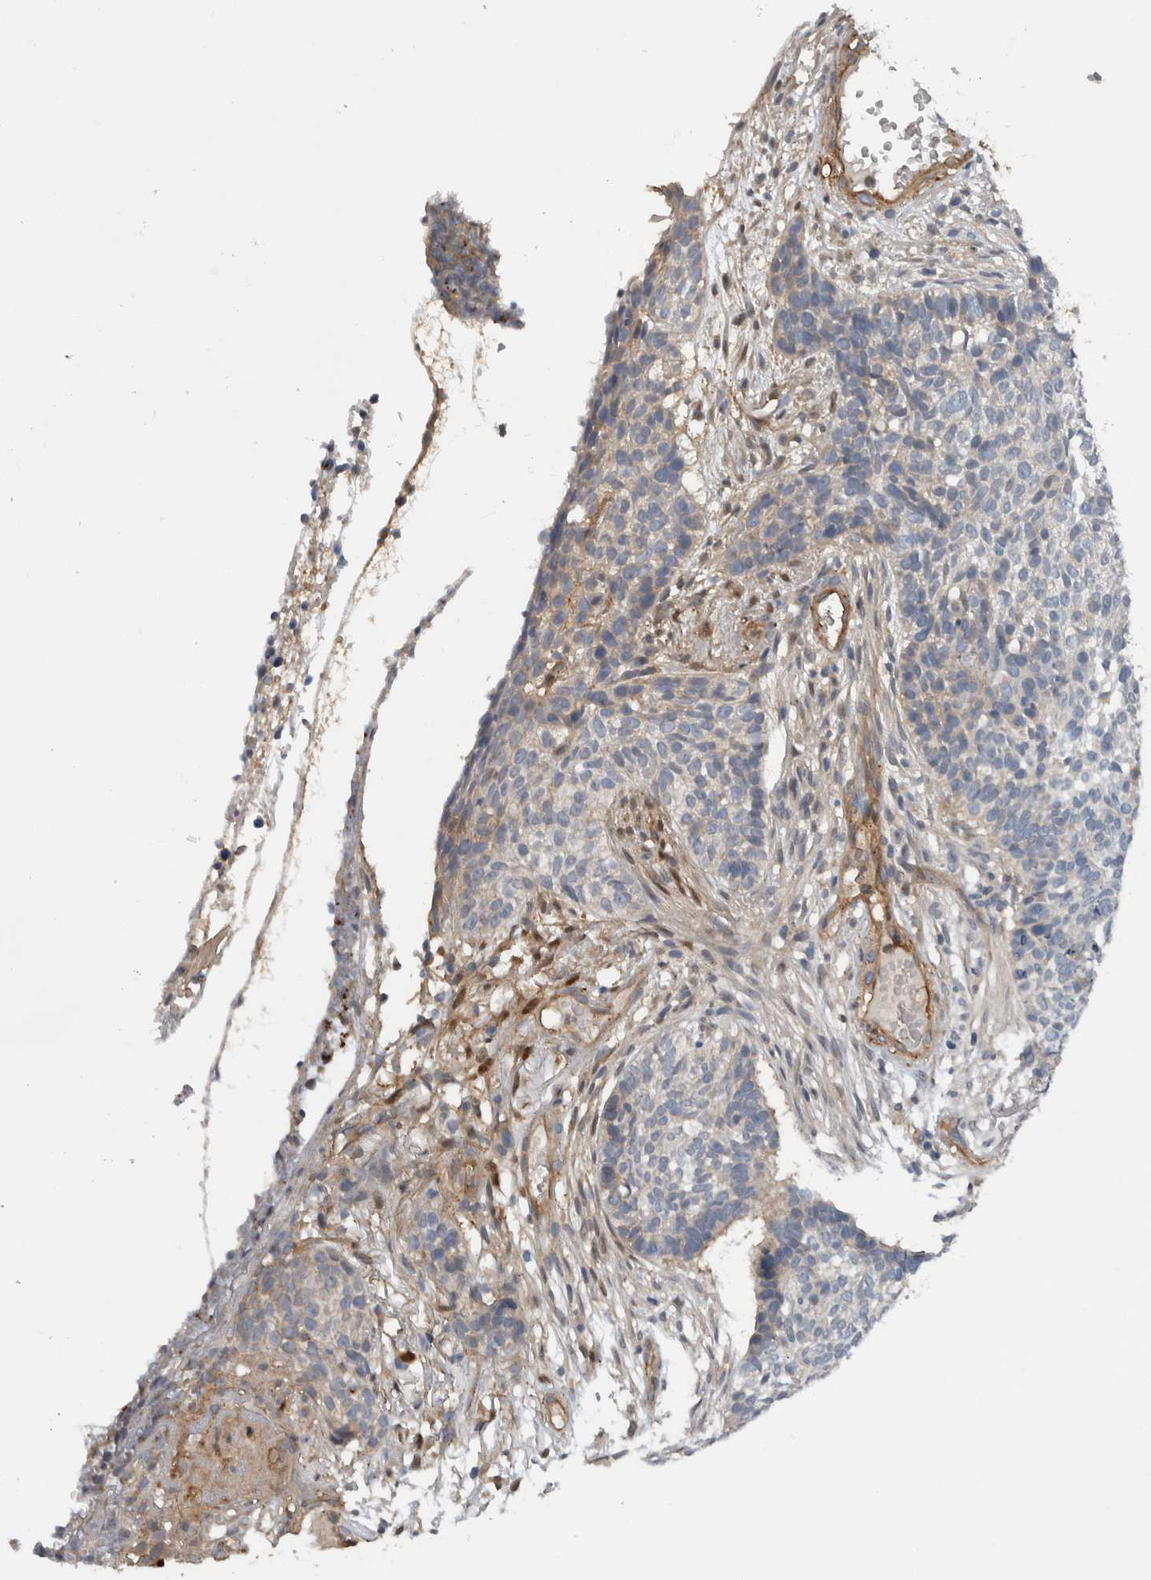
{"staining": {"intensity": "negative", "quantity": "none", "location": "none"}, "tissue": "skin cancer", "cell_type": "Tumor cells", "image_type": "cancer", "snomed": [{"axis": "morphology", "description": "Basal cell carcinoma"}, {"axis": "topography", "description": "Skin"}], "caption": "The immunohistochemistry histopathology image has no significant expression in tumor cells of skin basal cell carcinoma tissue.", "gene": "CD59", "patient": {"sex": "male", "age": 85}}